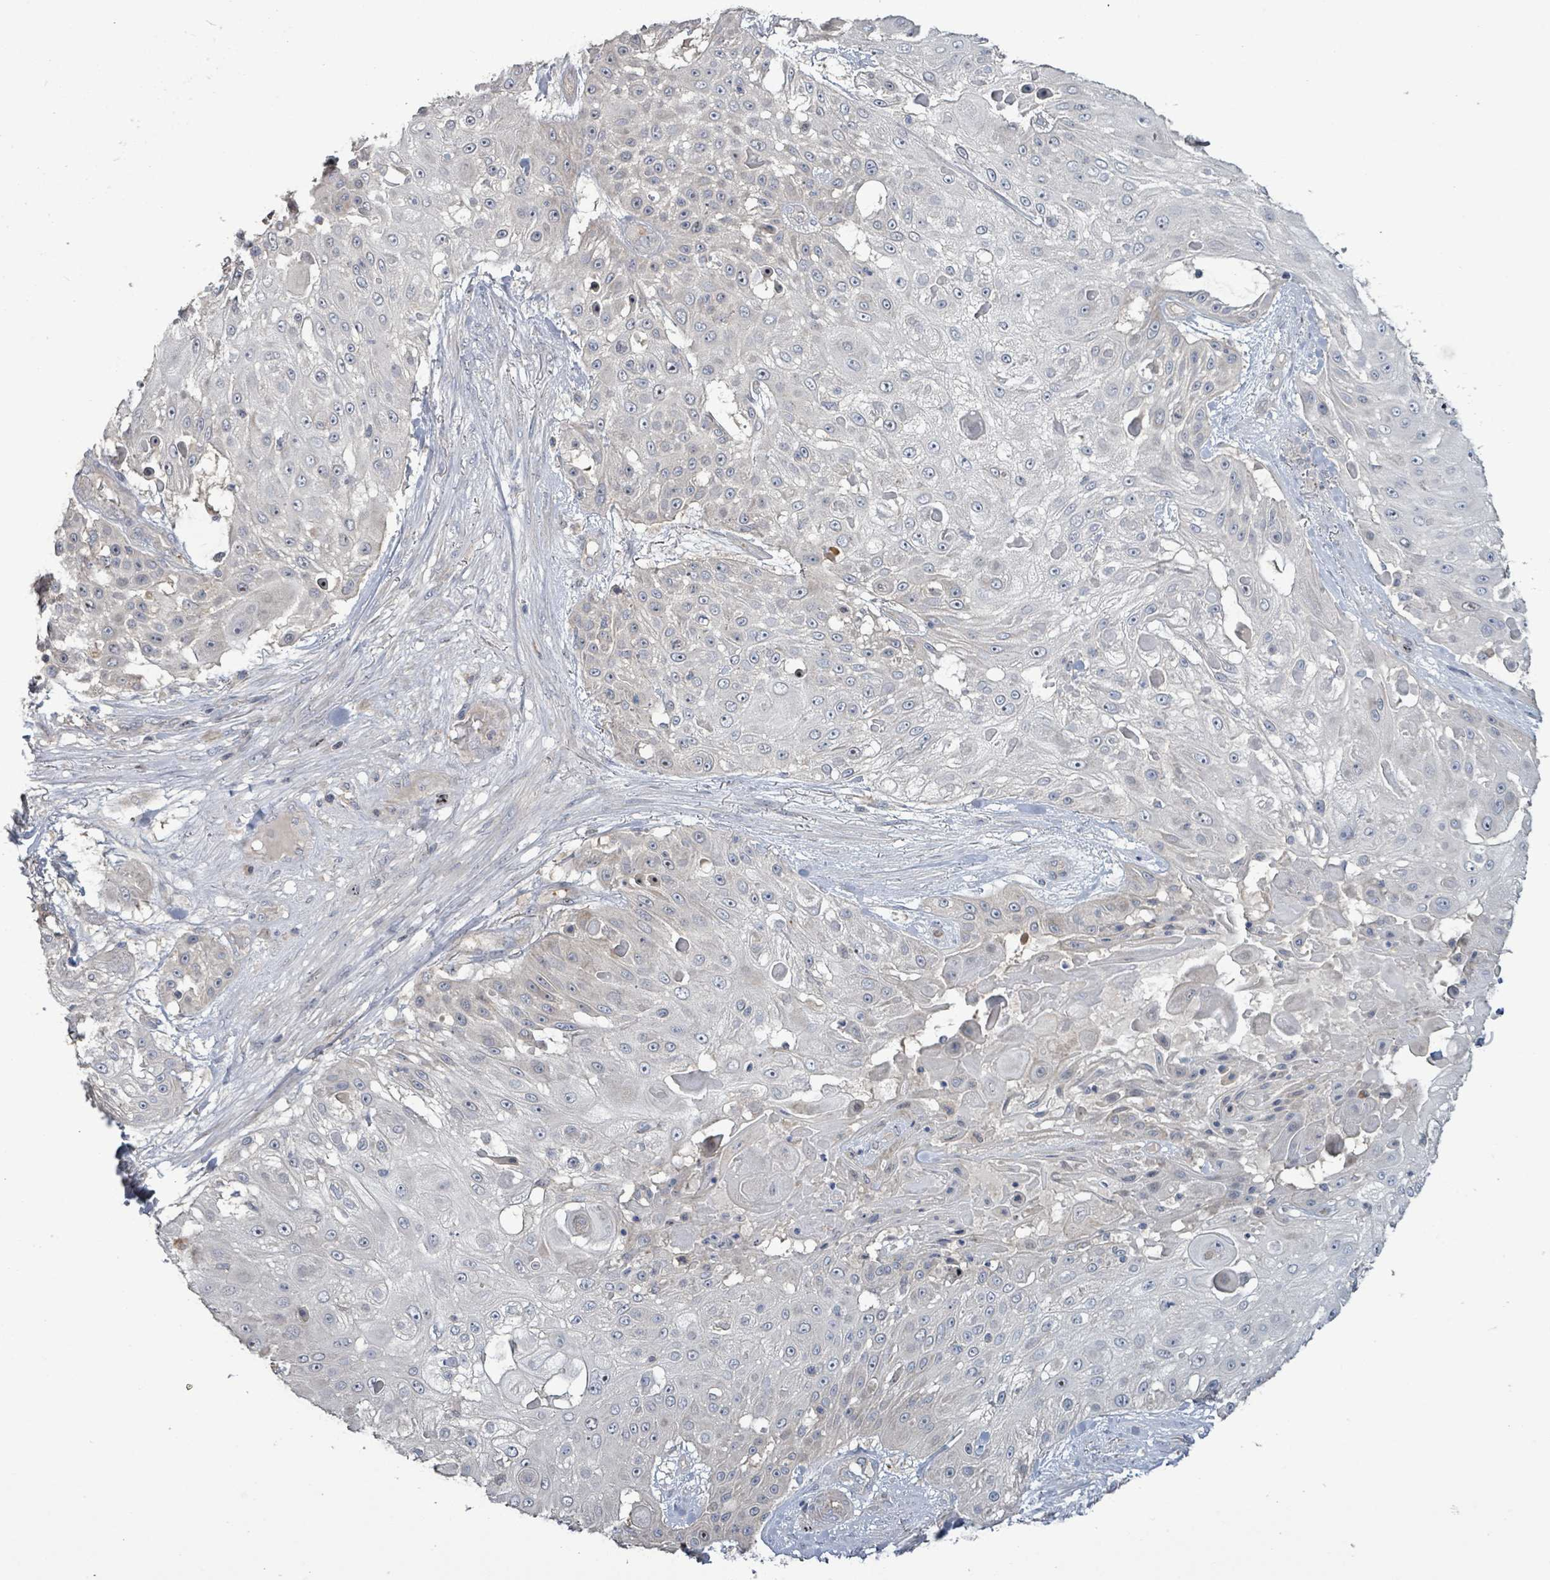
{"staining": {"intensity": "negative", "quantity": "none", "location": "none"}, "tissue": "skin cancer", "cell_type": "Tumor cells", "image_type": "cancer", "snomed": [{"axis": "morphology", "description": "Squamous cell carcinoma, NOS"}, {"axis": "topography", "description": "Skin"}], "caption": "Image shows no protein expression in tumor cells of skin squamous cell carcinoma tissue.", "gene": "KRAS", "patient": {"sex": "female", "age": 86}}